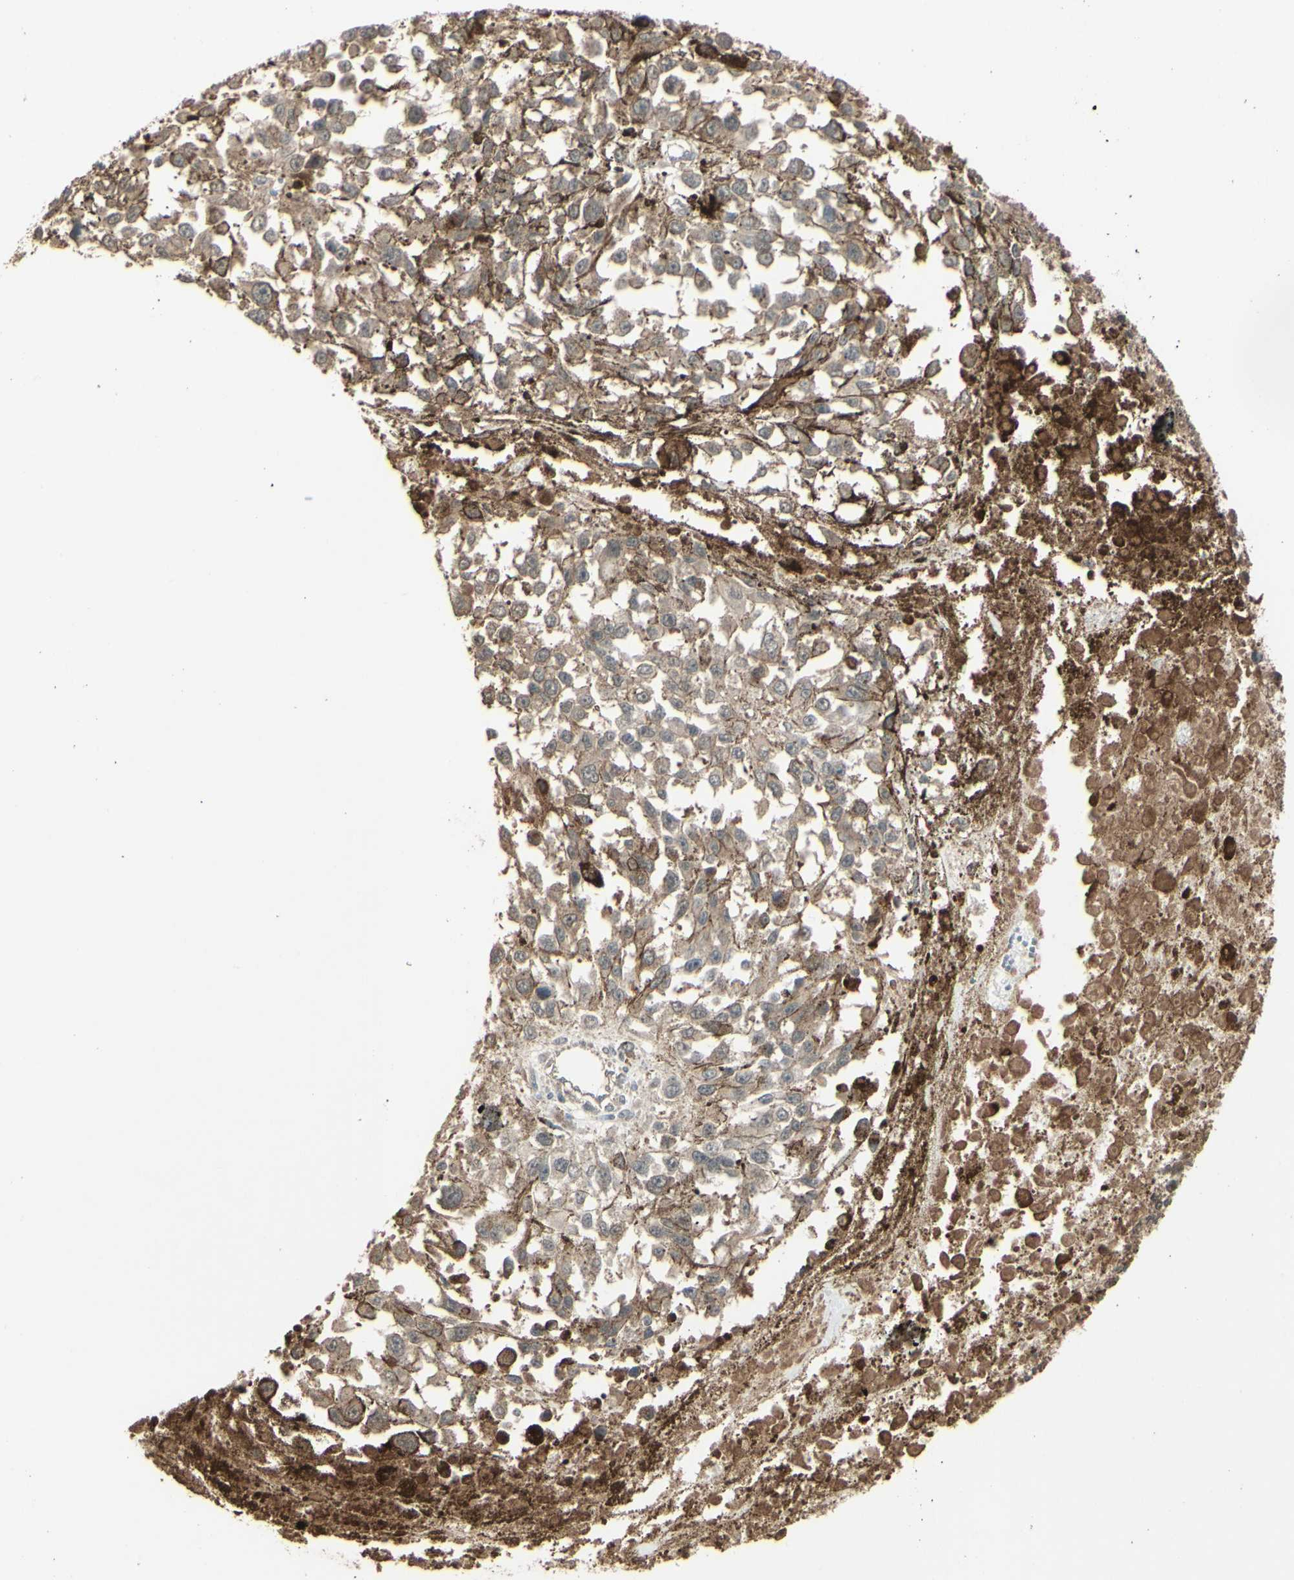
{"staining": {"intensity": "weak", "quantity": ">75%", "location": "cytoplasmic/membranous"}, "tissue": "melanoma", "cell_type": "Tumor cells", "image_type": "cancer", "snomed": [{"axis": "morphology", "description": "Malignant melanoma, Metastatic site"}, {"axis": "topography", "description": "Lymph node"}], "caption": "There is low levels of weak cytoplasmic/membranous positivity in tumor cells of malignant melanoma (metastatic site), as demonstrated by immunohistochemical staining (brown color).", "gene": "GNAS", "patient": {"sex": "male", "age": 59}}